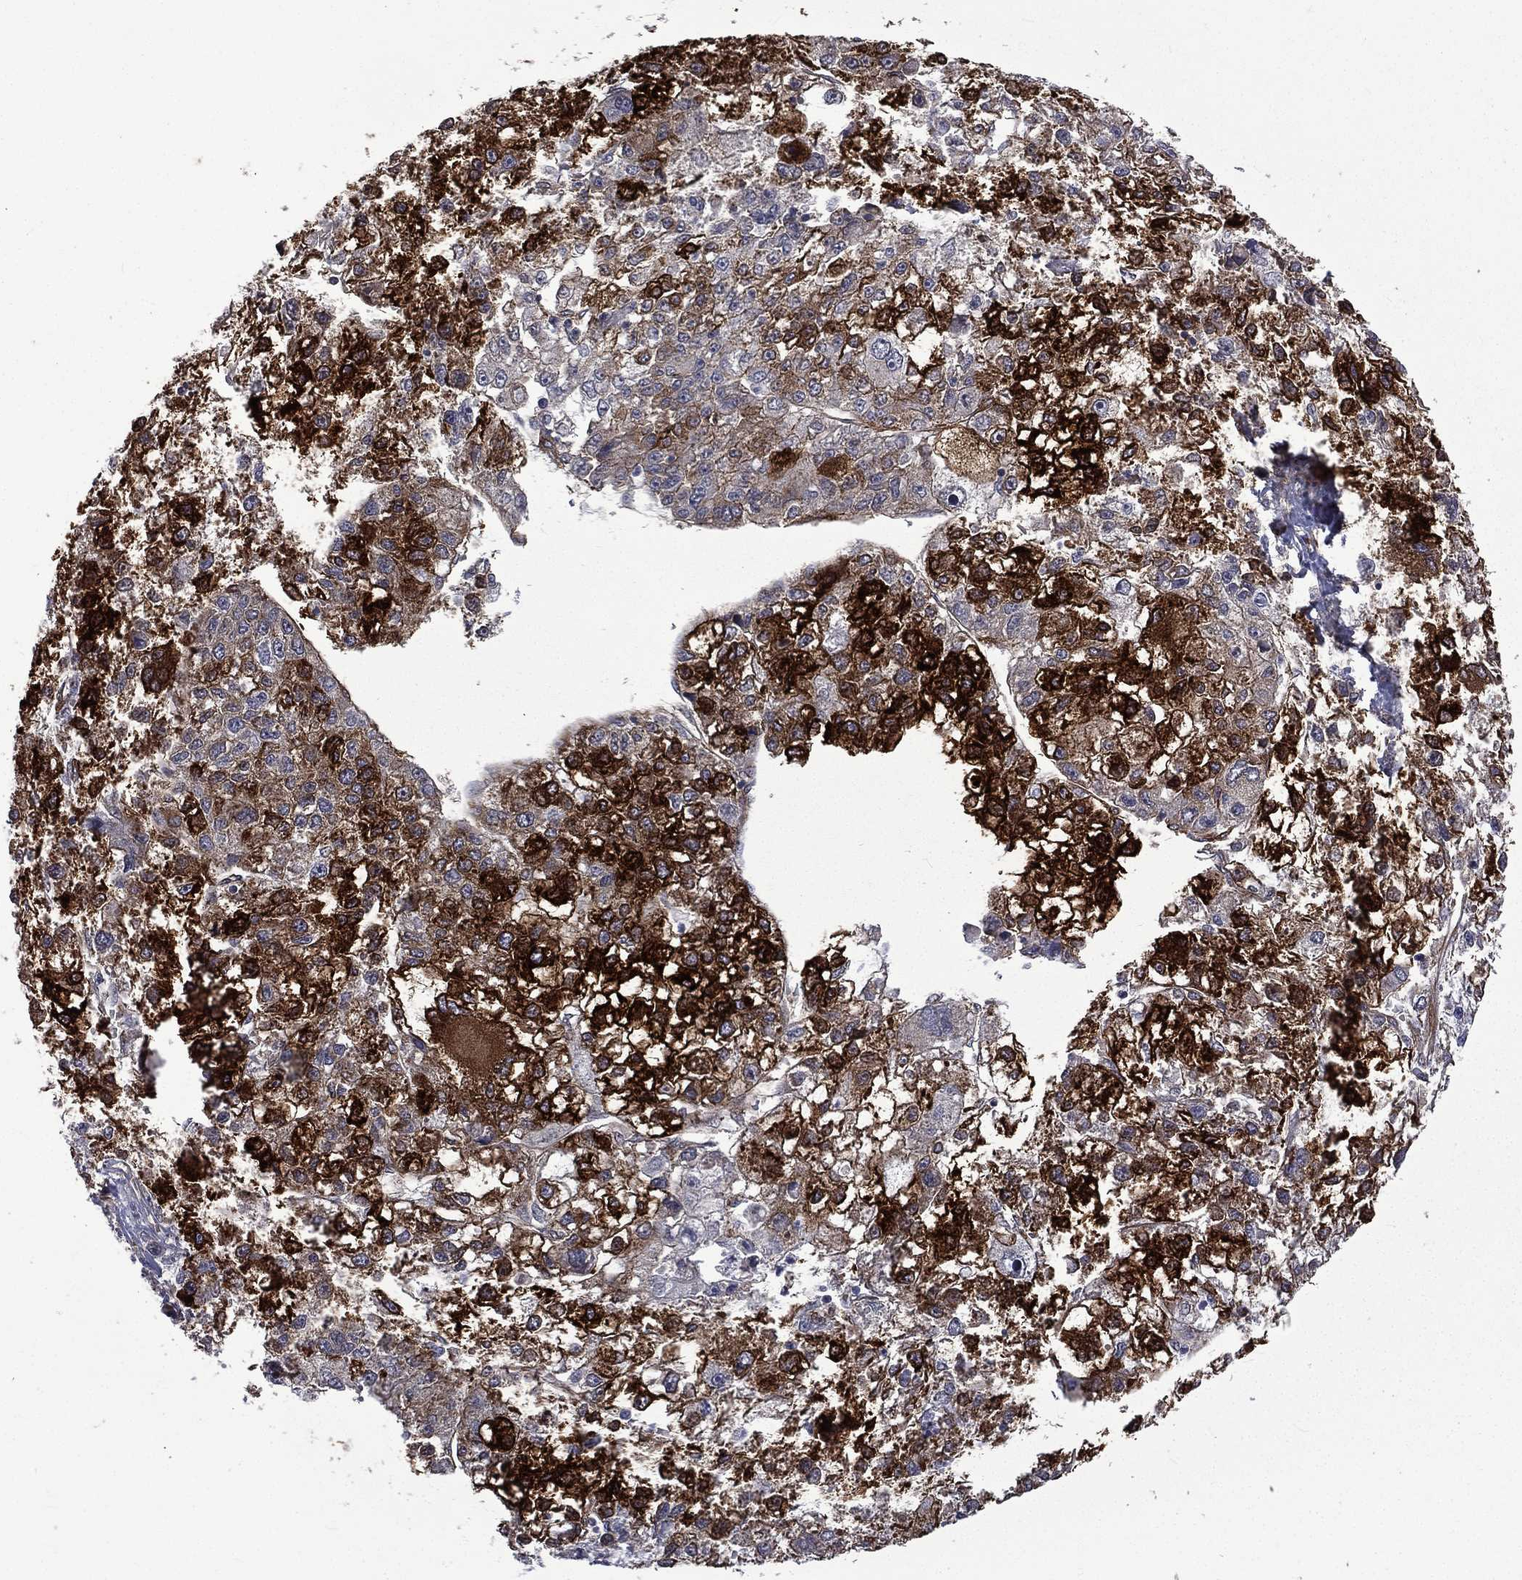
{"staining": {"intensity": "strong", "quantity": "25%-75%", "location": "cytoplasmic/membranous"}, "tissue": "liver cancer", "cell_type": "Tumor cells", "image_type": "cancer", "snomed": [{"axis": "morphology", "description": "Carcinoma, Hepatocellular, NOS"}, {"axis": "topography", "description": "Liver"}], "caption": "Immunohistochemistry (IHC) staining of hepatocellular carcinoma (liver), which displays high levels of strong cytoplasmic/membranous positivity in approximately 25%-75% of tumor cells indicating strong cytoplasmic/membranous protein expression. The staining was performed using DAB (brown) for protein detection and nuclei were counterstained in hematoxylin (blue).", "gene": "PPFIBP1", "patient": {"sex": "male", "age": 56}}